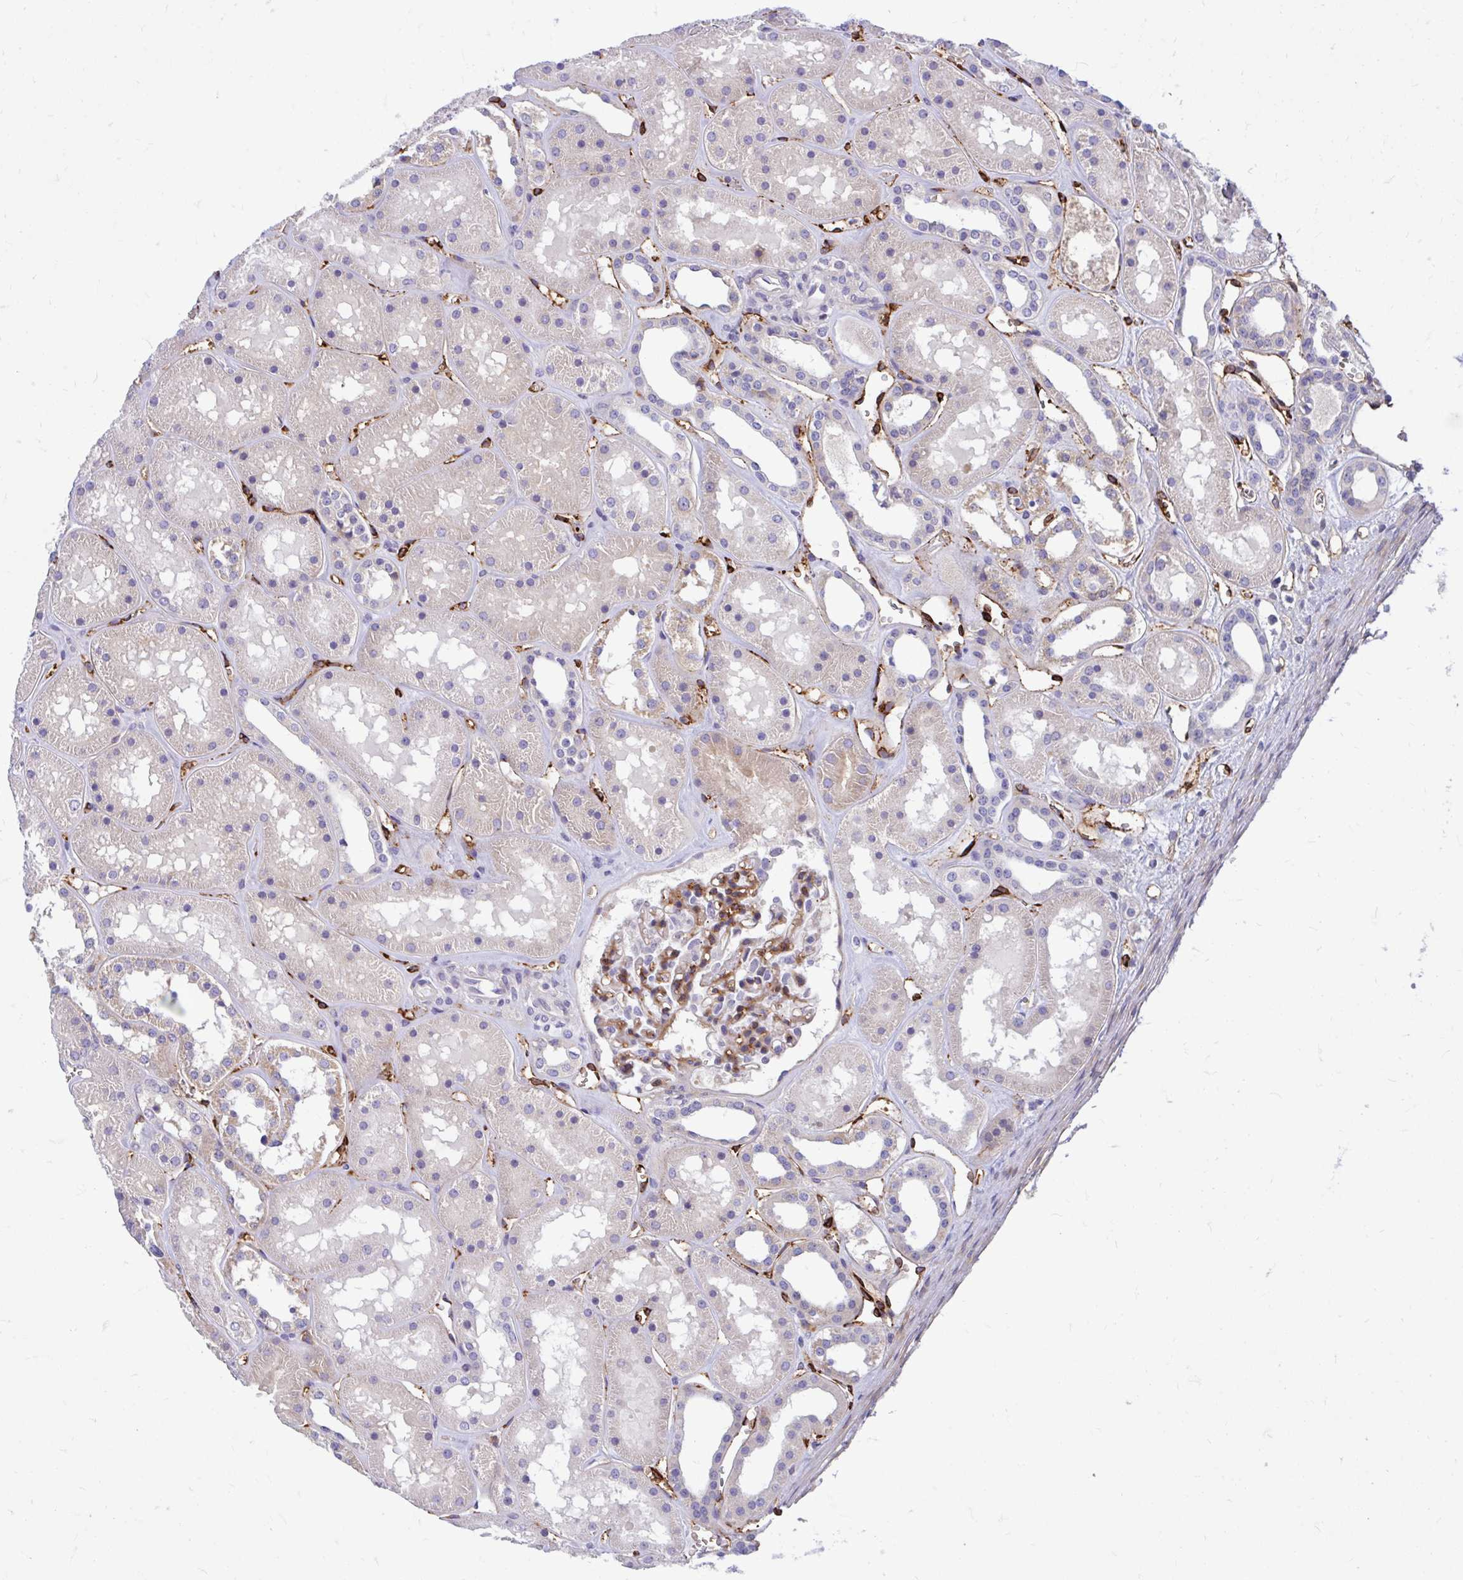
{"staining": {"intensity": "moderate", "quantity": "<25%", "location": "cytoplasmic/membranous"}, "tissue": "kidney", "cell_type": "Cells in glomeruli", "image_type": "normal", "snomed": [{"axis": "morphology", "description": "Normal tissue, NOS"}, {"axis": "topography", "description": "Kidney"}], "caption": "Cells in glomeruli display low levels of moderate cytoplasmic/membranous positivity in about <25% of cells in unremarkable human kidney. (DAB IHC, brown staining for protein, blue staining for nuclei).", "gene": "ESPNL", "patient": {"sex": "female", "age": 41}}